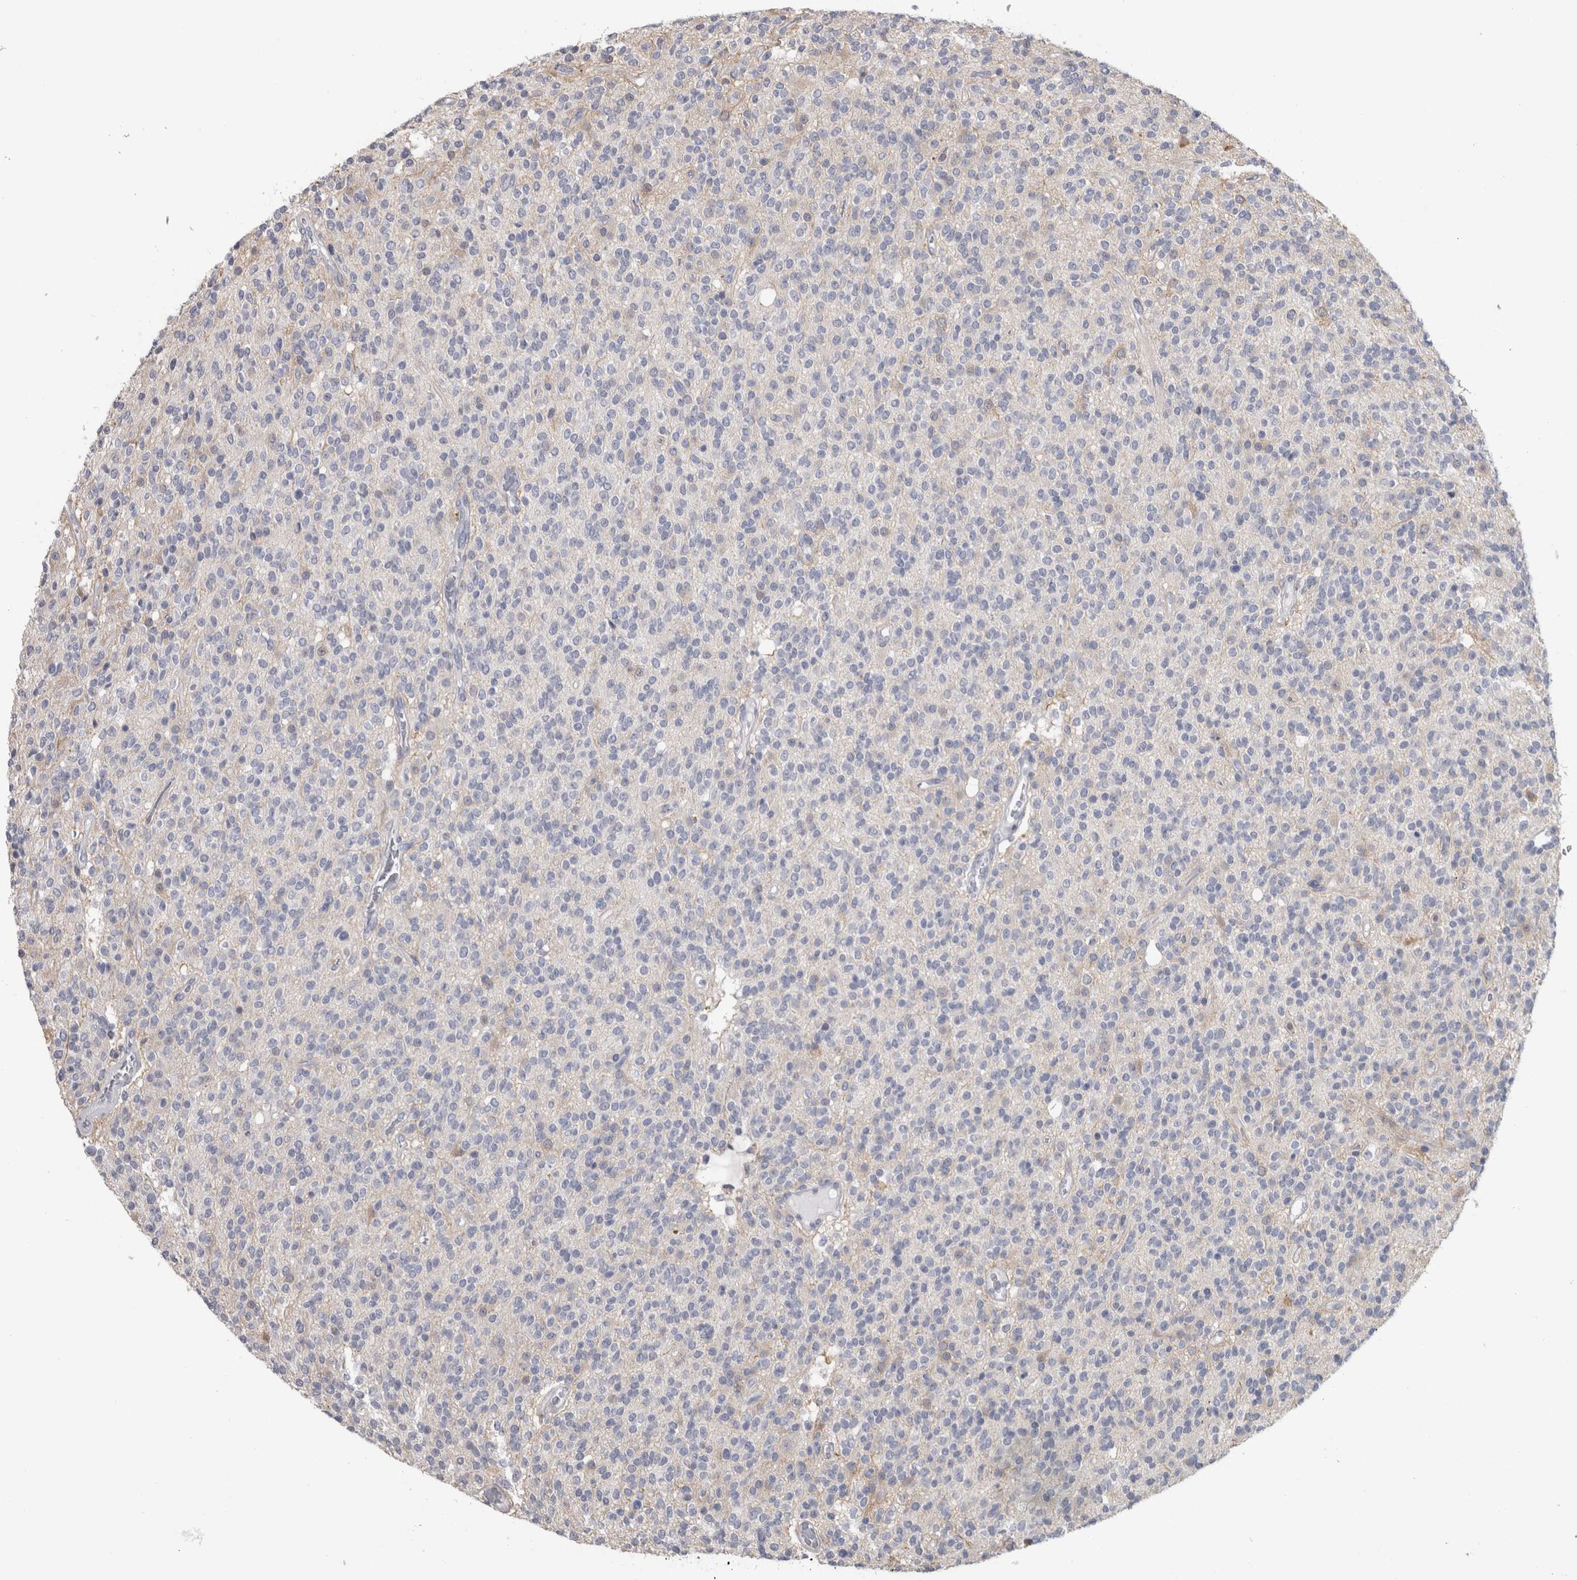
{"staining": {"intensity": "negative", "quantity": "none", "location": "none"}, "tissue": "glioma", "cell_type": "Tumor cells", "image_type": "cancer", "snomed": [{"axis": "morphology", "description": "Glioma, malignant, High grade"}, {"axis": "topography", "description": "Brain"}], "caption": "This is a micrograph of immunohistochemistry staining of glioma, which shows no positivity in tumor cells.", "gene": "USH1G", "patient": {"sex": "male", "age": 34}}